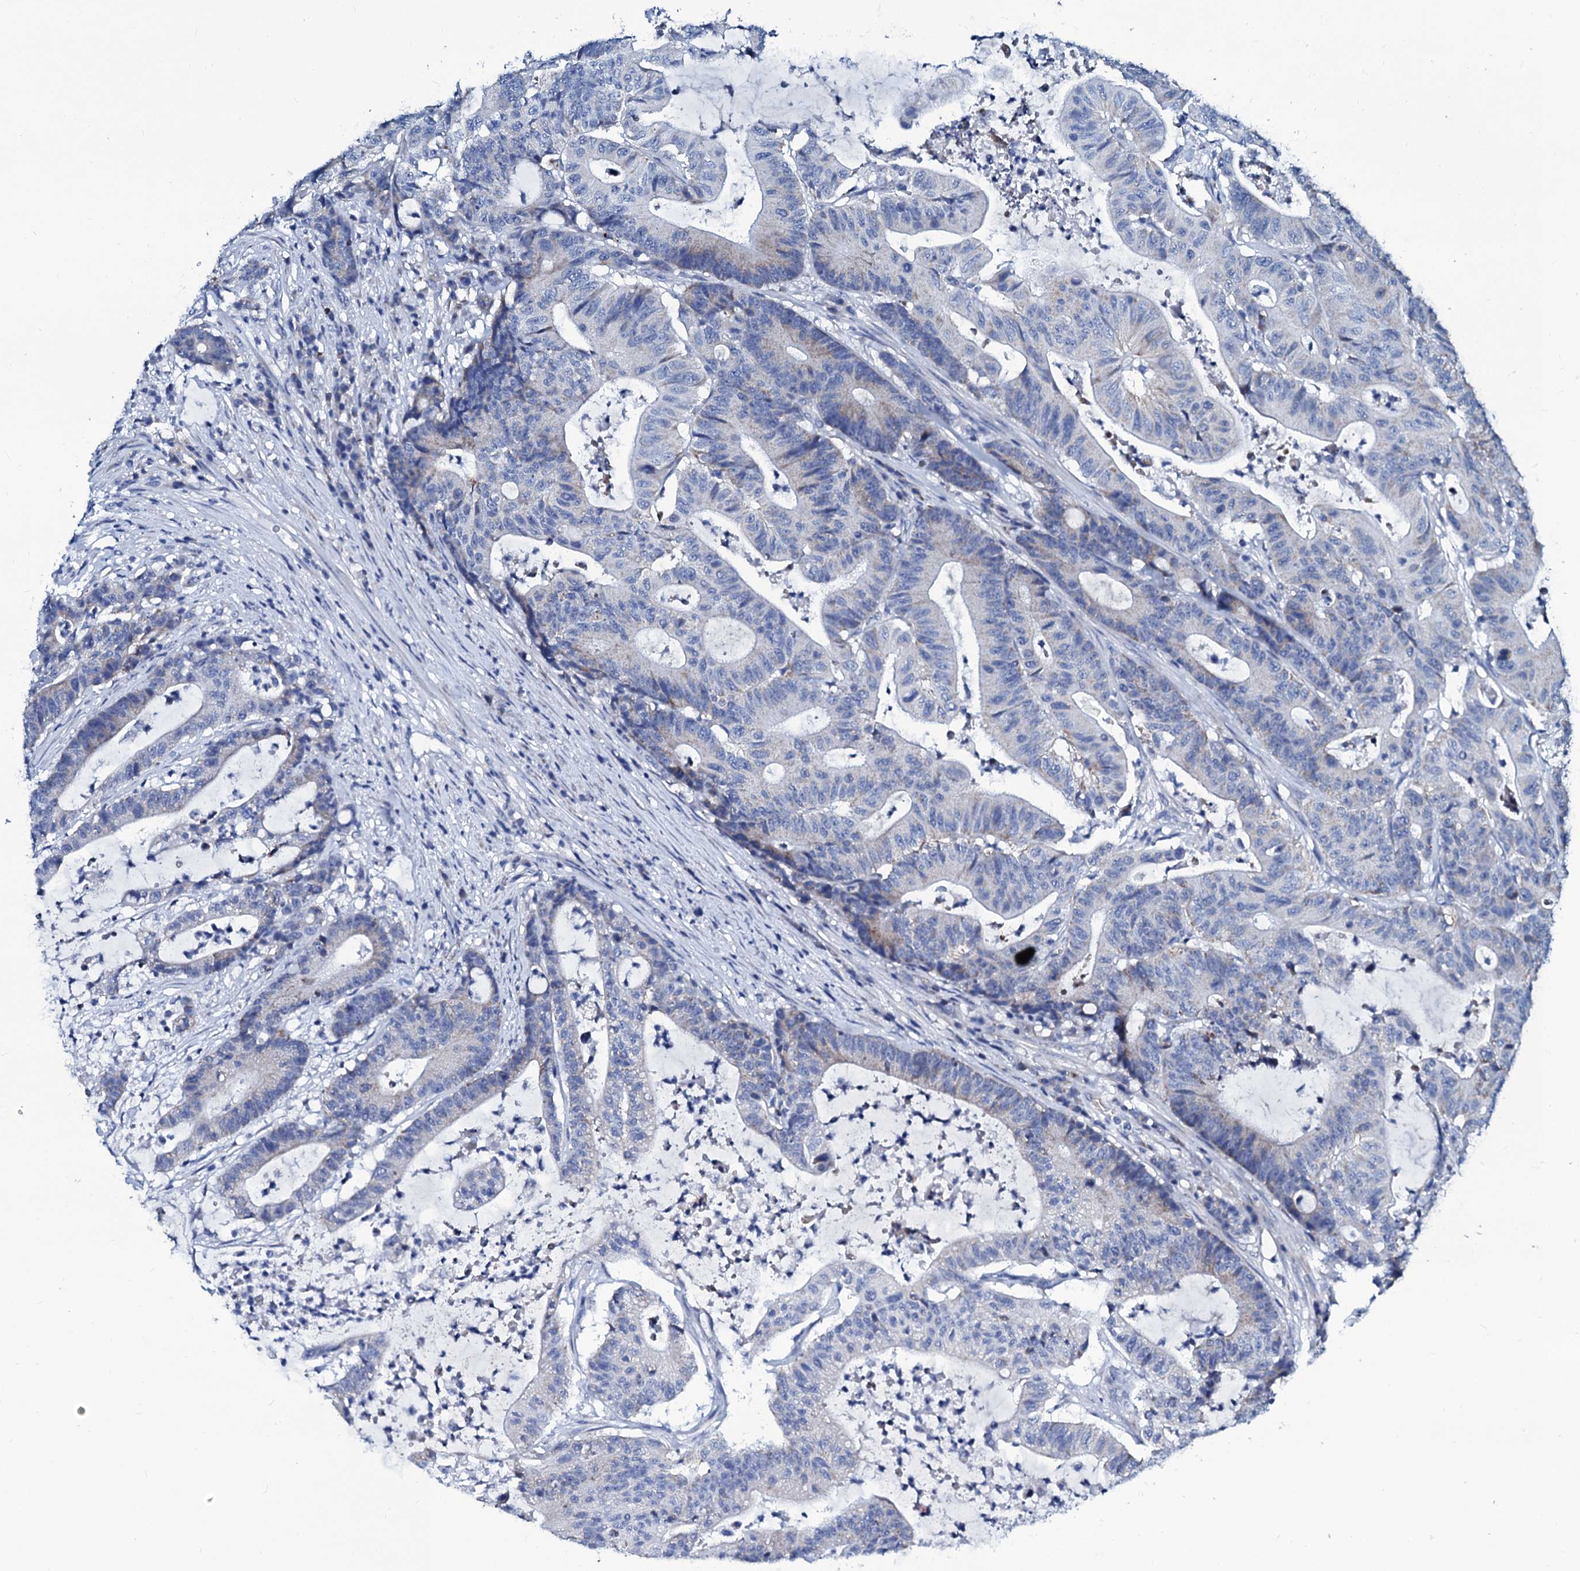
{"staining": {"intensity": "negative", "quantity": "none", "location": "none"}, "tissue": "colorectal cancer", "cell_type": "Tumor cells", "image_type": "cancer", "snomed": [{"axis": "morphology", "description": "Adenocarcinoma, NOS"}, {"axis": "topography", "description": "Colon"}], "caption": "Human adenocarcinoma (colorectal) stained for a protein using IHC shows no staining in tumor cells.", "gene": "SLC37A4", "patient": {"sex": "female", "age": 84}}